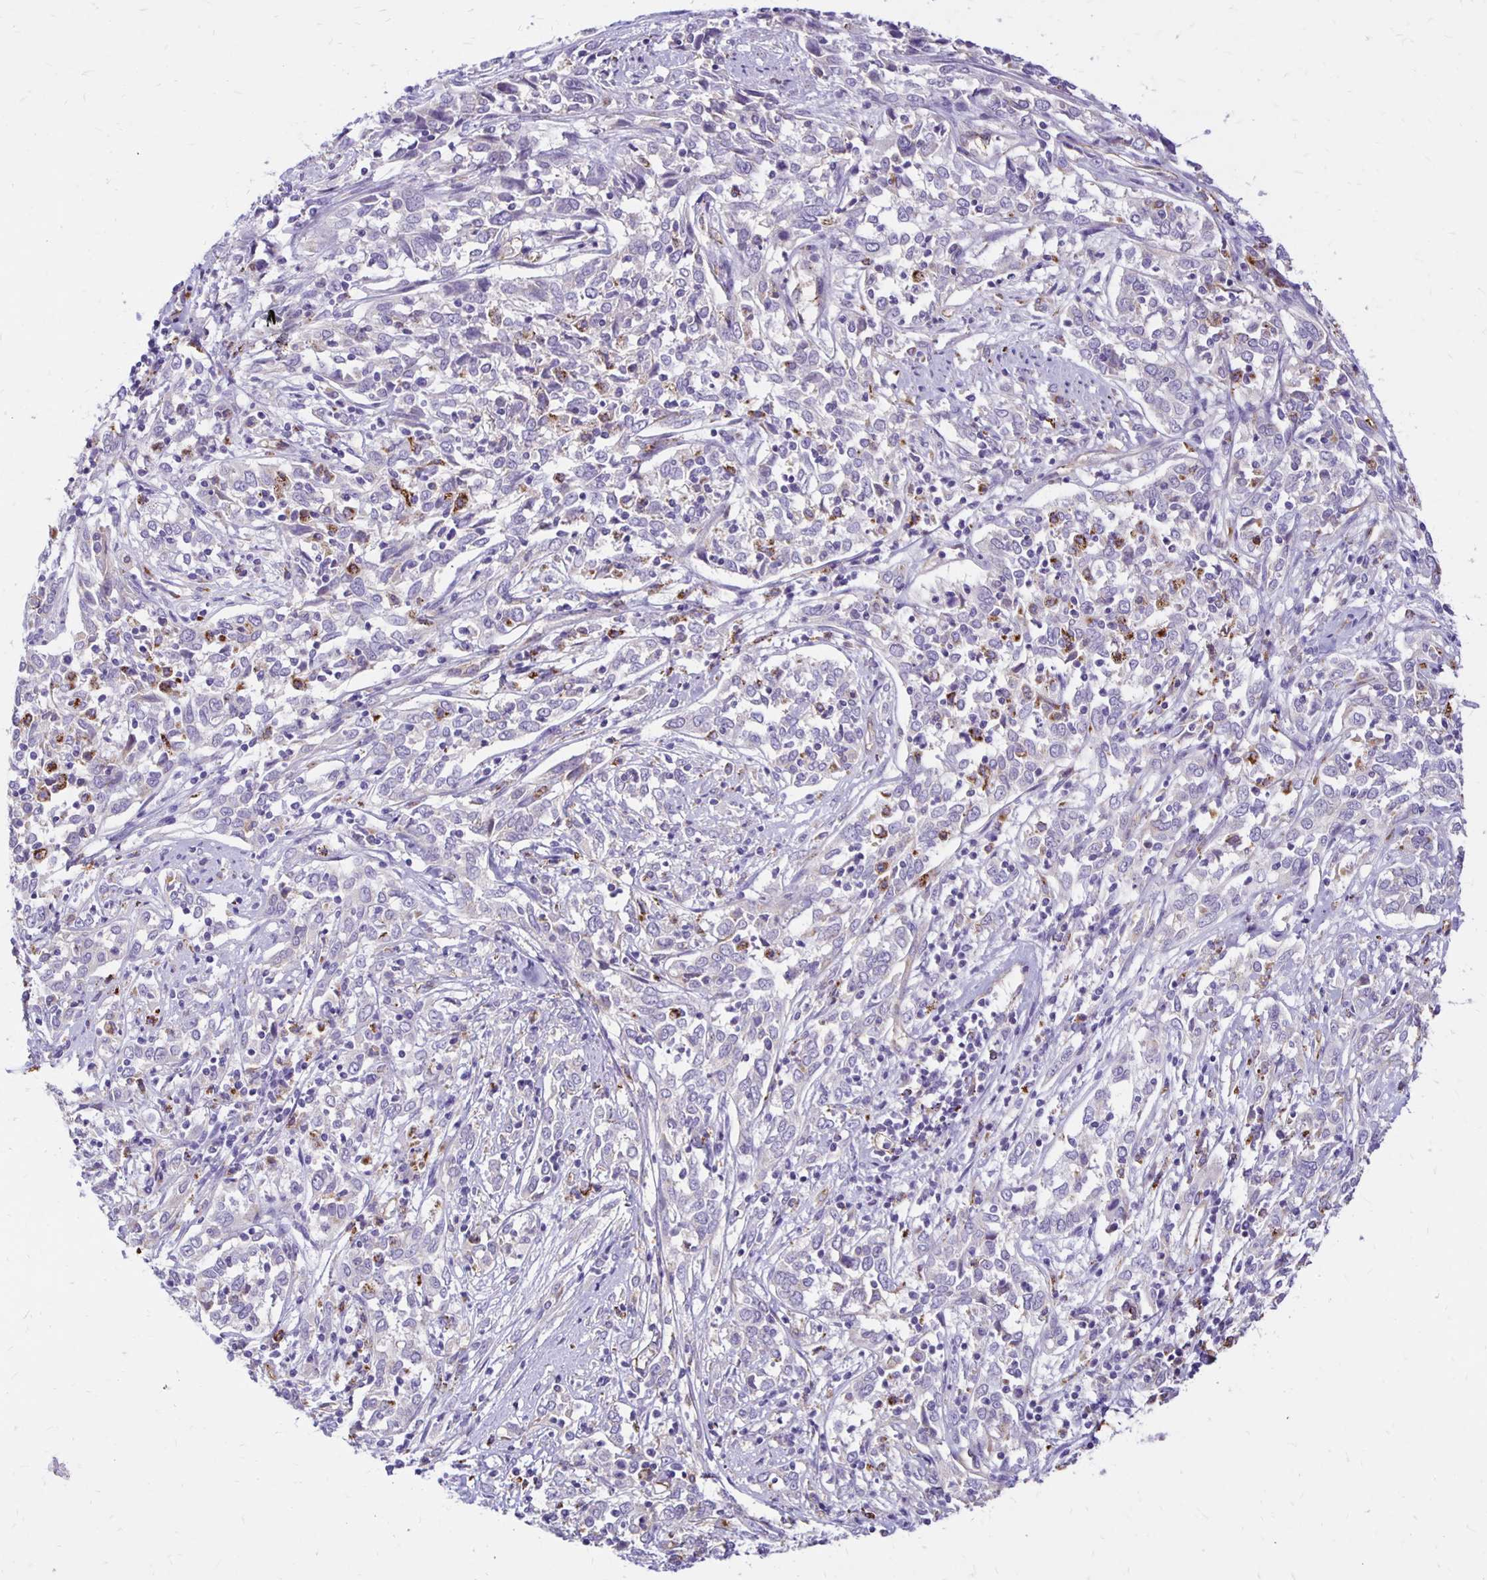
{"staining": {"intensity": "negative", "quantity": "none", "location": "none"}, "tissue": "cervical cancer", "cell_type": "Tumor cells", "image_type": "cancer", "snomed": [{"axis": "morphology", "description": "Adenocarcinoma, NOS"}, {"axis": "topography", "description": "Cervix"}], "caption": "Histopathology image shows no significant protein expression in tumor cells of adenocarcinoma (cervical). (Stains: DAB IHC with hematoxylin counter stain, Microscopy: brightfield microscopy at high magnification).", "gene": "TTYH1", "patient": {"sex": "female", "age": 40}}